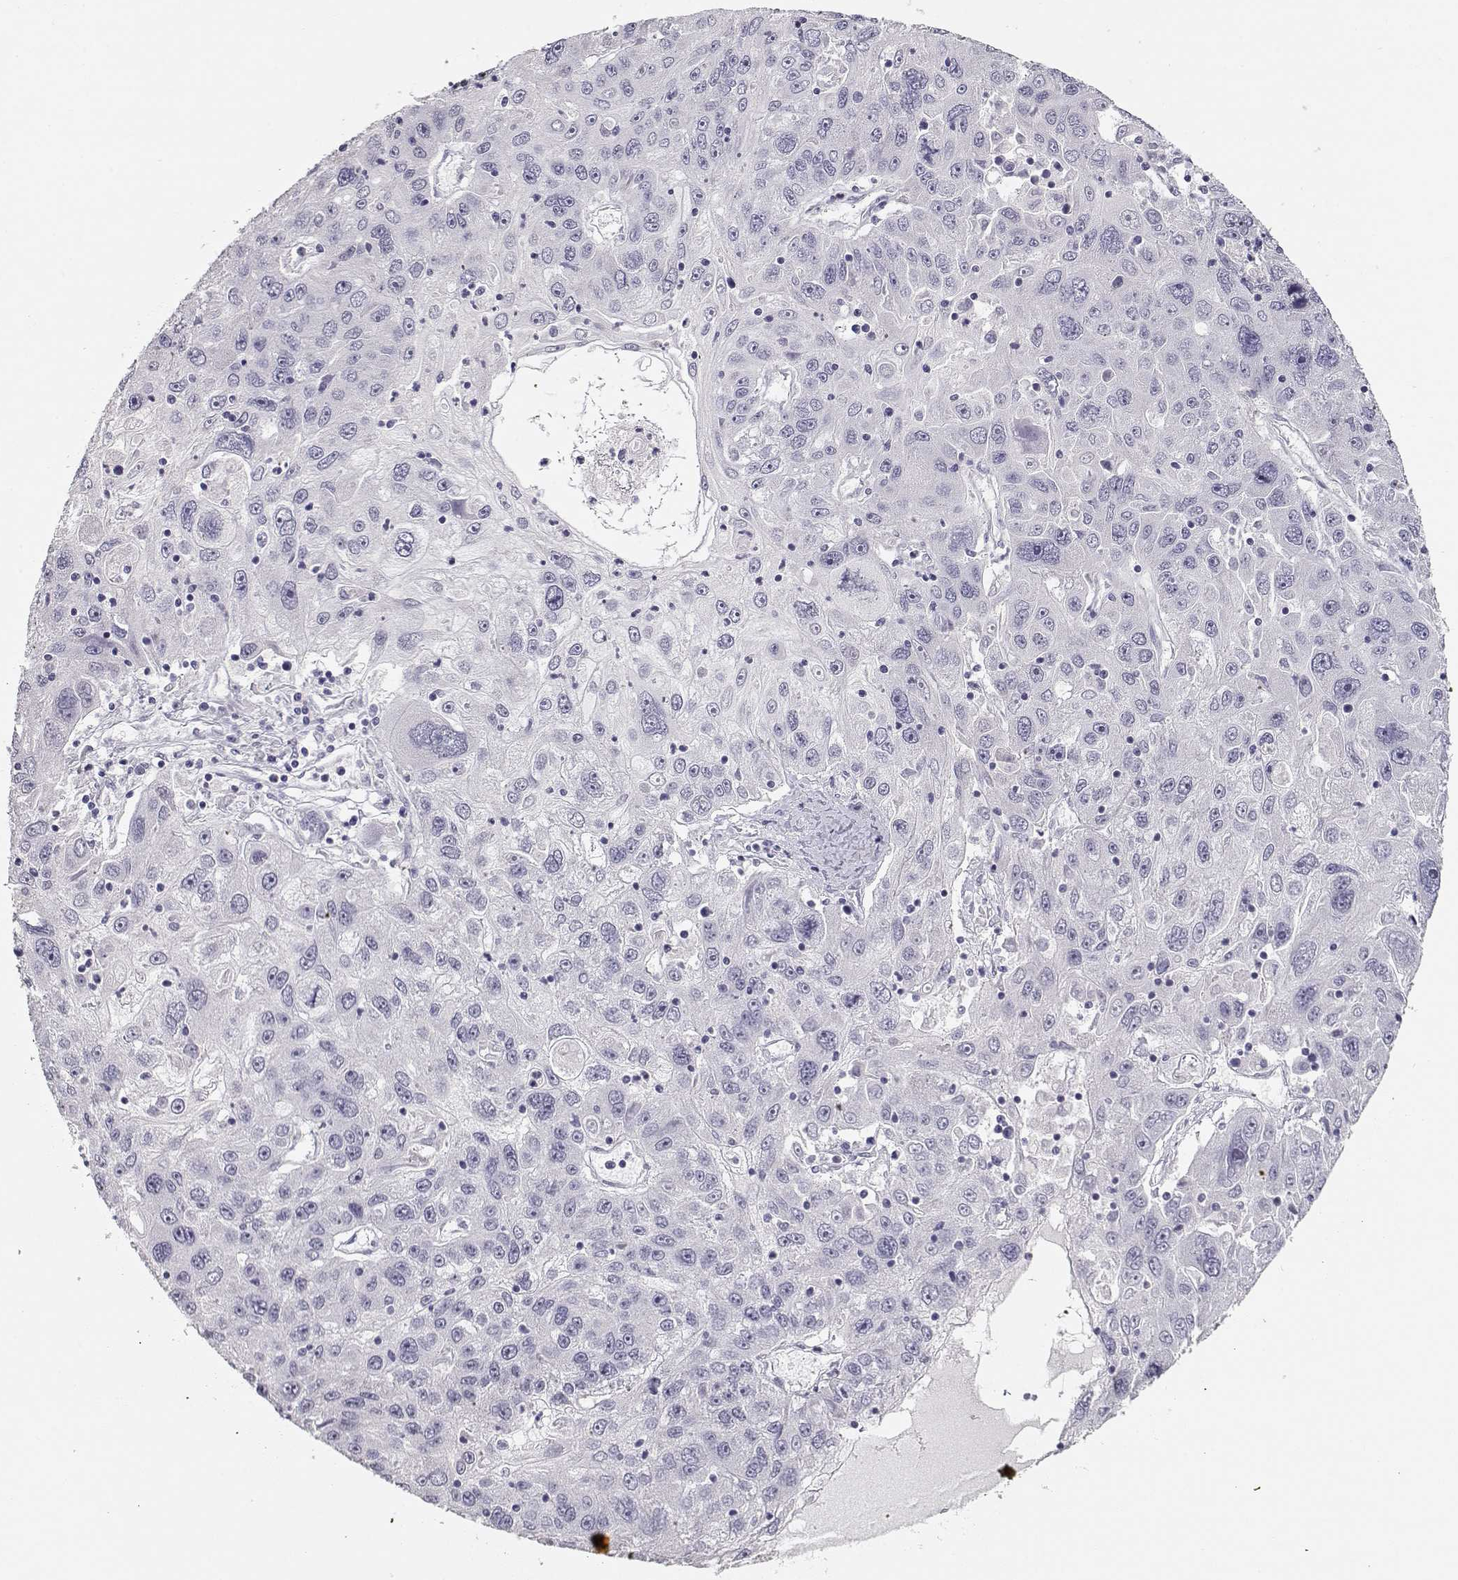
{"staining": {"intensity": "negative", "quantity": "none", "location": "none"}, "tissue": "stomach cancer", "cell_type": "Tumor cells", "image_type": "cancer", "snomed": [{"axis": "morphology", "description": "Adenocarcinoma, NOS"}, {"axis": "topography", "description": "Stomach"}], "caption": "DAB immunohistochemical staining of human adenocarcinoma (stomach) demonstrates no significant positivity in tumor cells.", "gene": "MAGEC1", "patient": {"sex": "male", "age": 56}}